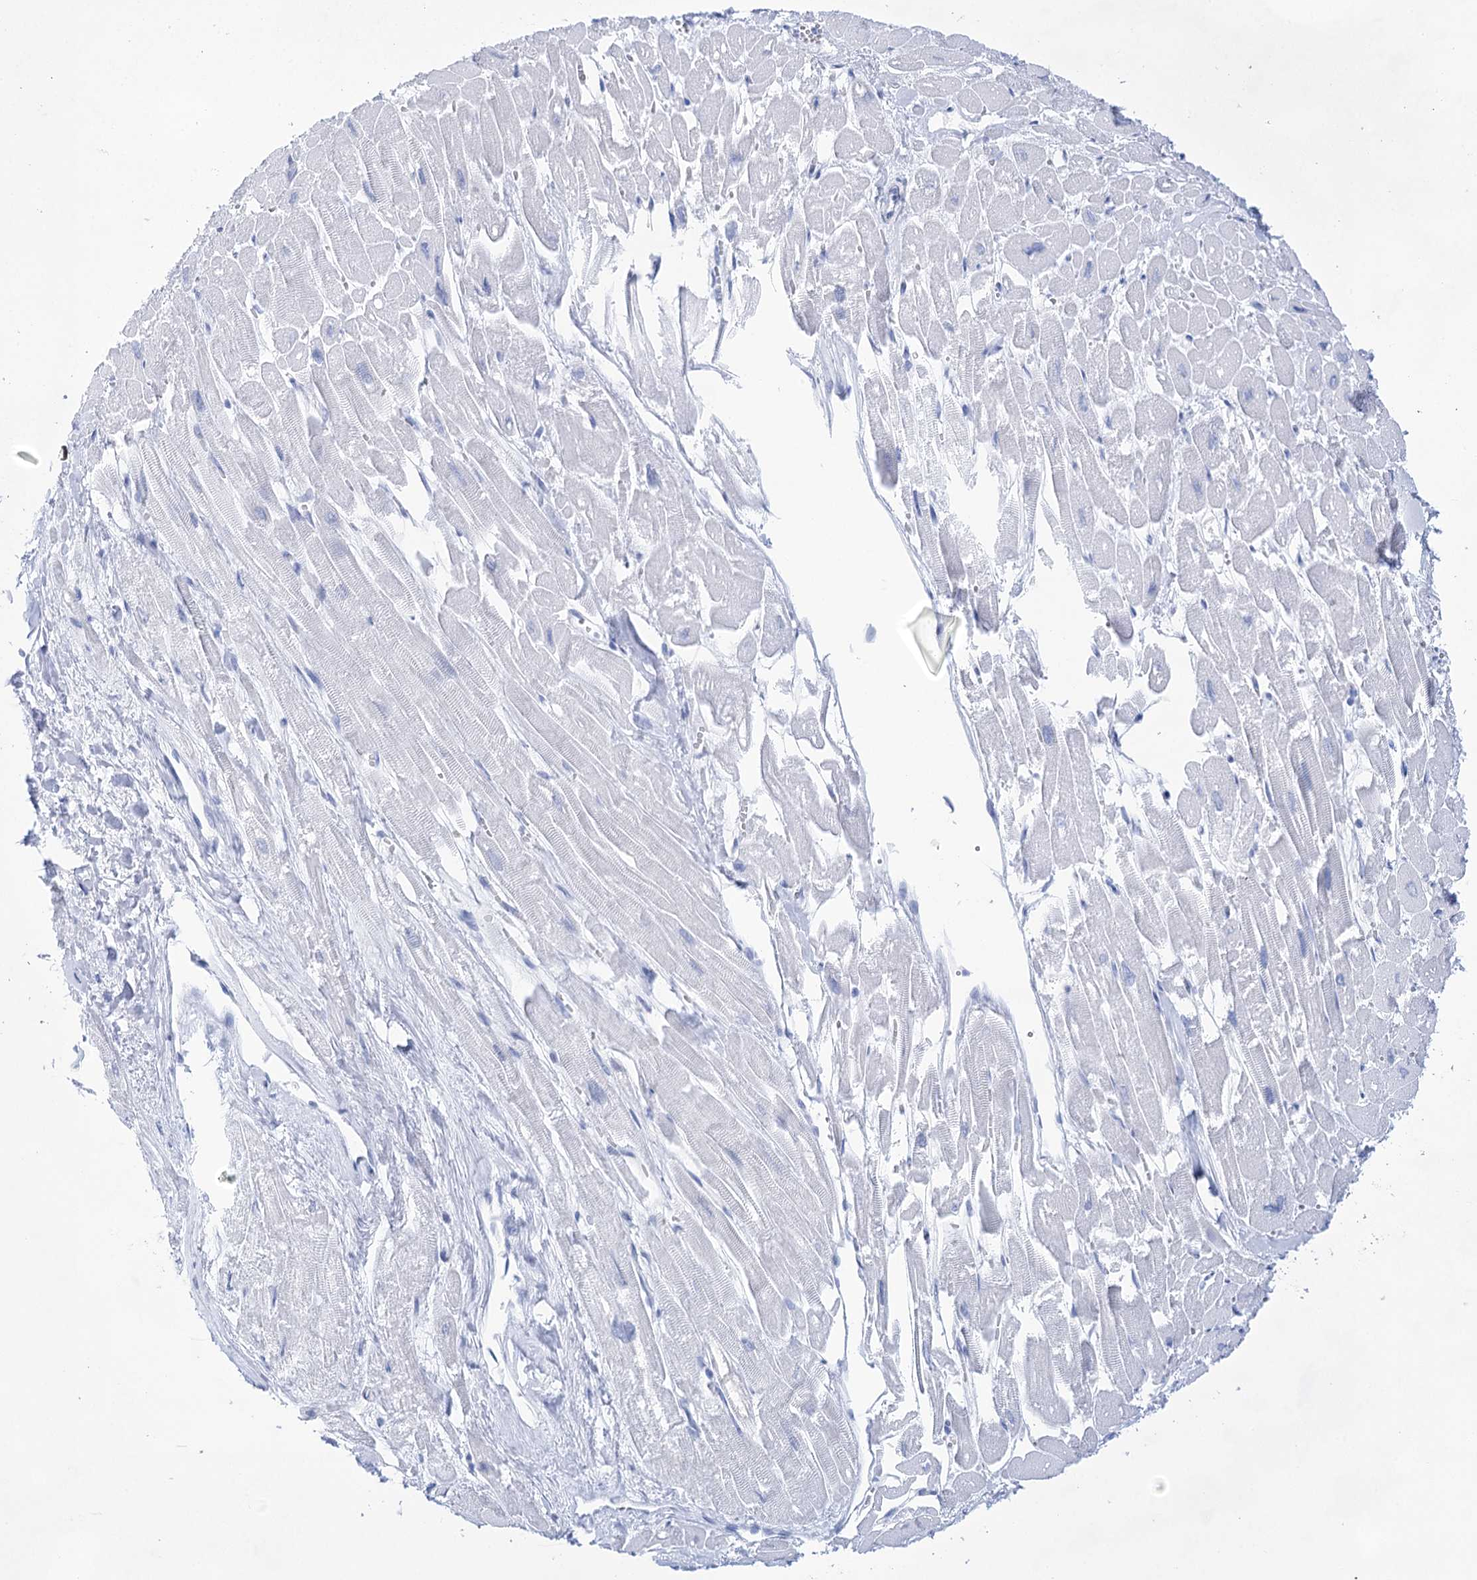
{"staining": {"intensity": "negative", "quantity": "none", "location": "none"}, "tissue": "heart muscle", "cell_type": "Cardiomyocytes", "image_type": "normal", "snomed": [{"axis": "morphology", "description": "Normal tissue, NOS"}, {"axis": "topography", "description": "Heart"}], "caption": "Immunohistochemistry micrograph of unremarkable heart muscle: heart muscle stained with DAB shows no significant protein expression in cardiomyocytes. Nuclei are stained in blue.", "gene": "LALBA", "patient": {"sex": "male", "age": 54}}